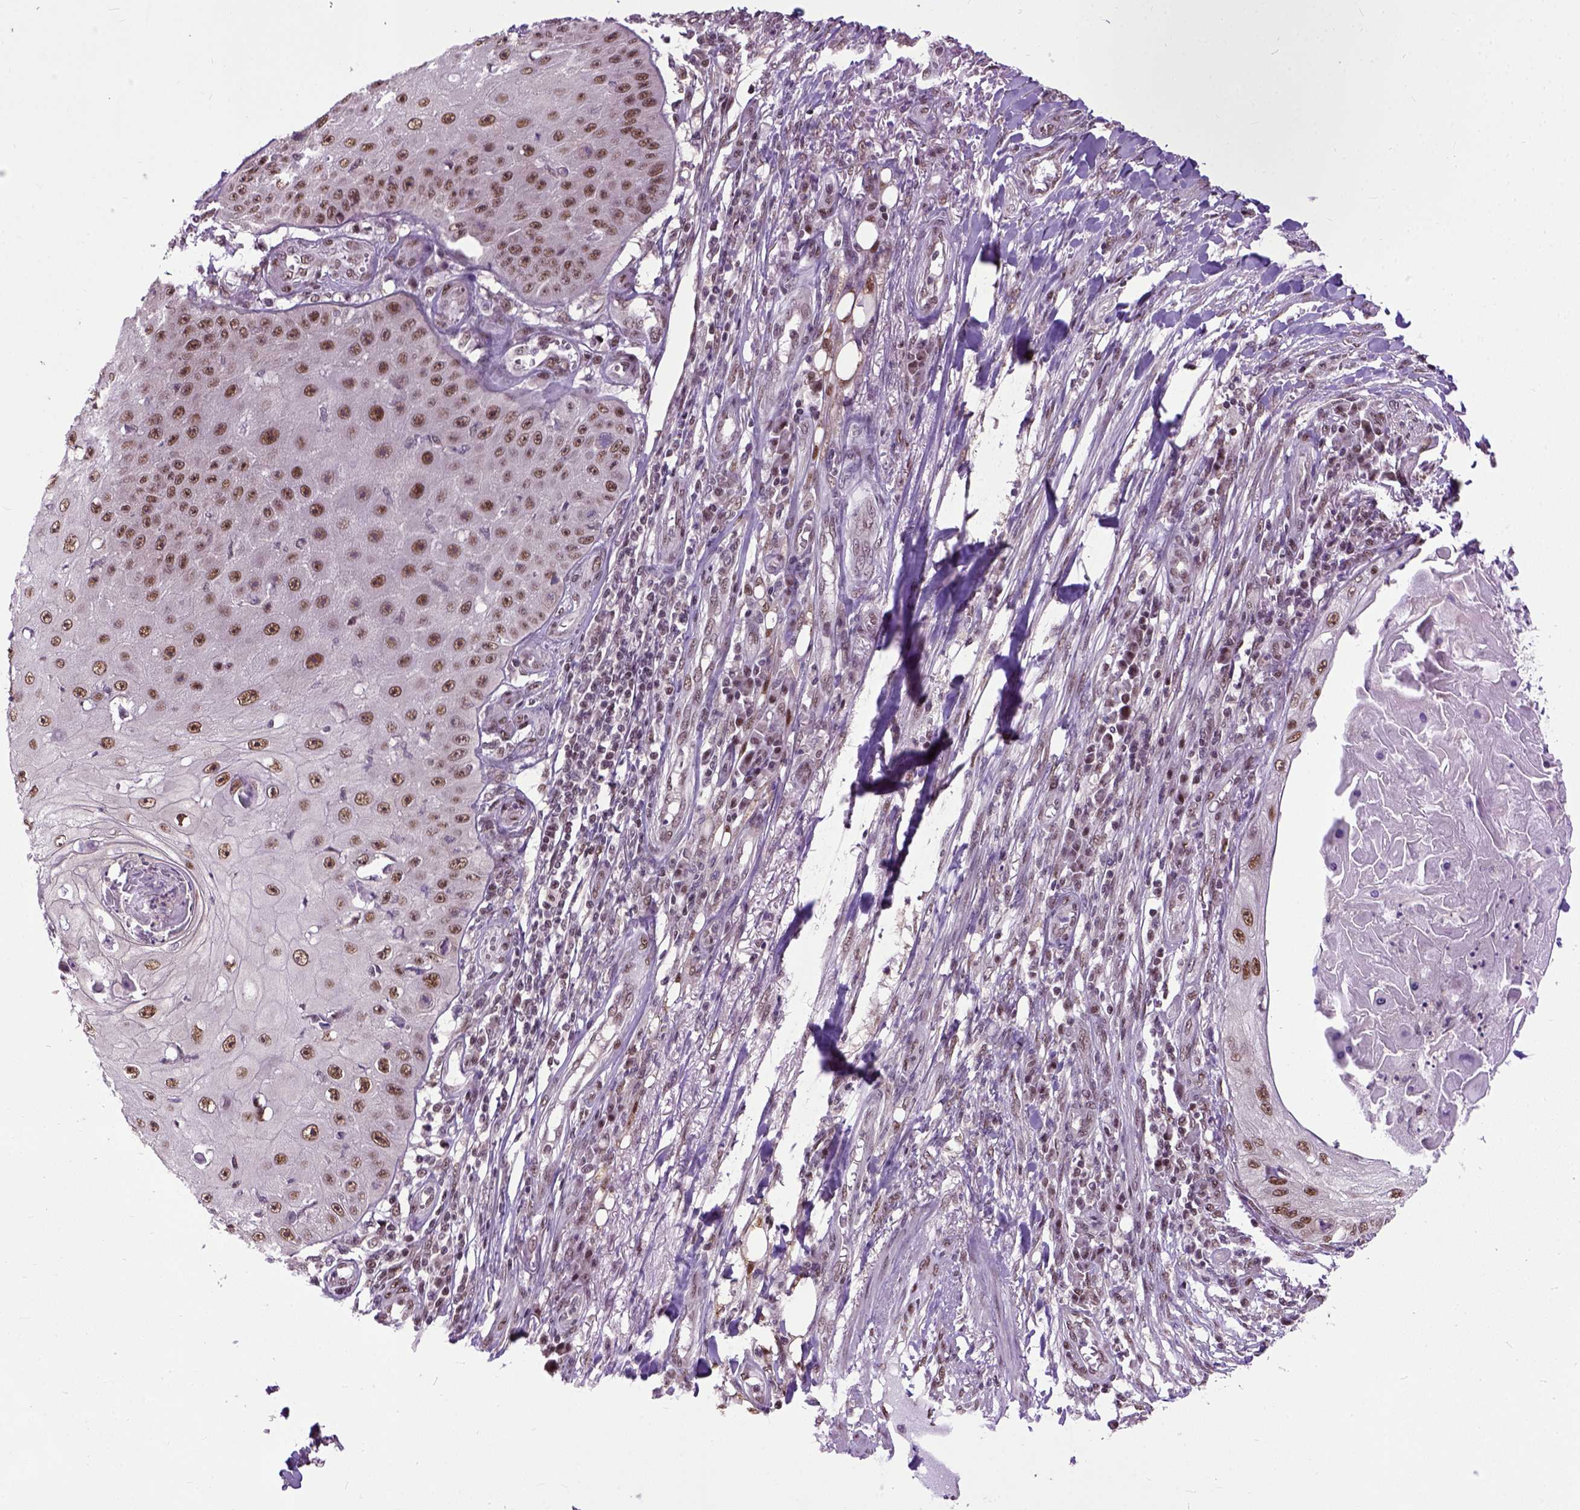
{"staining": {"intensity": "strong", "quantity": ">75%", "location": "nuclear"}, "tissue": "skin cancer", "cell_type": "Tumor cells", "image_type": "cancer", "snomed": [{"axis": "morphology", "description": "Squamous cell carcinoma, NOS"}, {"axis": "topography", "description": "Skin"}], "caption": "Strong nuclear positivity is seen in approximately >75% of tumor cells in squamous cell carcinoma (skin). (brown staining indicates protein expression, while blue staining denotes nuclei).", "gene": "UBA3", "patient": {"sex": "male", "age": 70}}